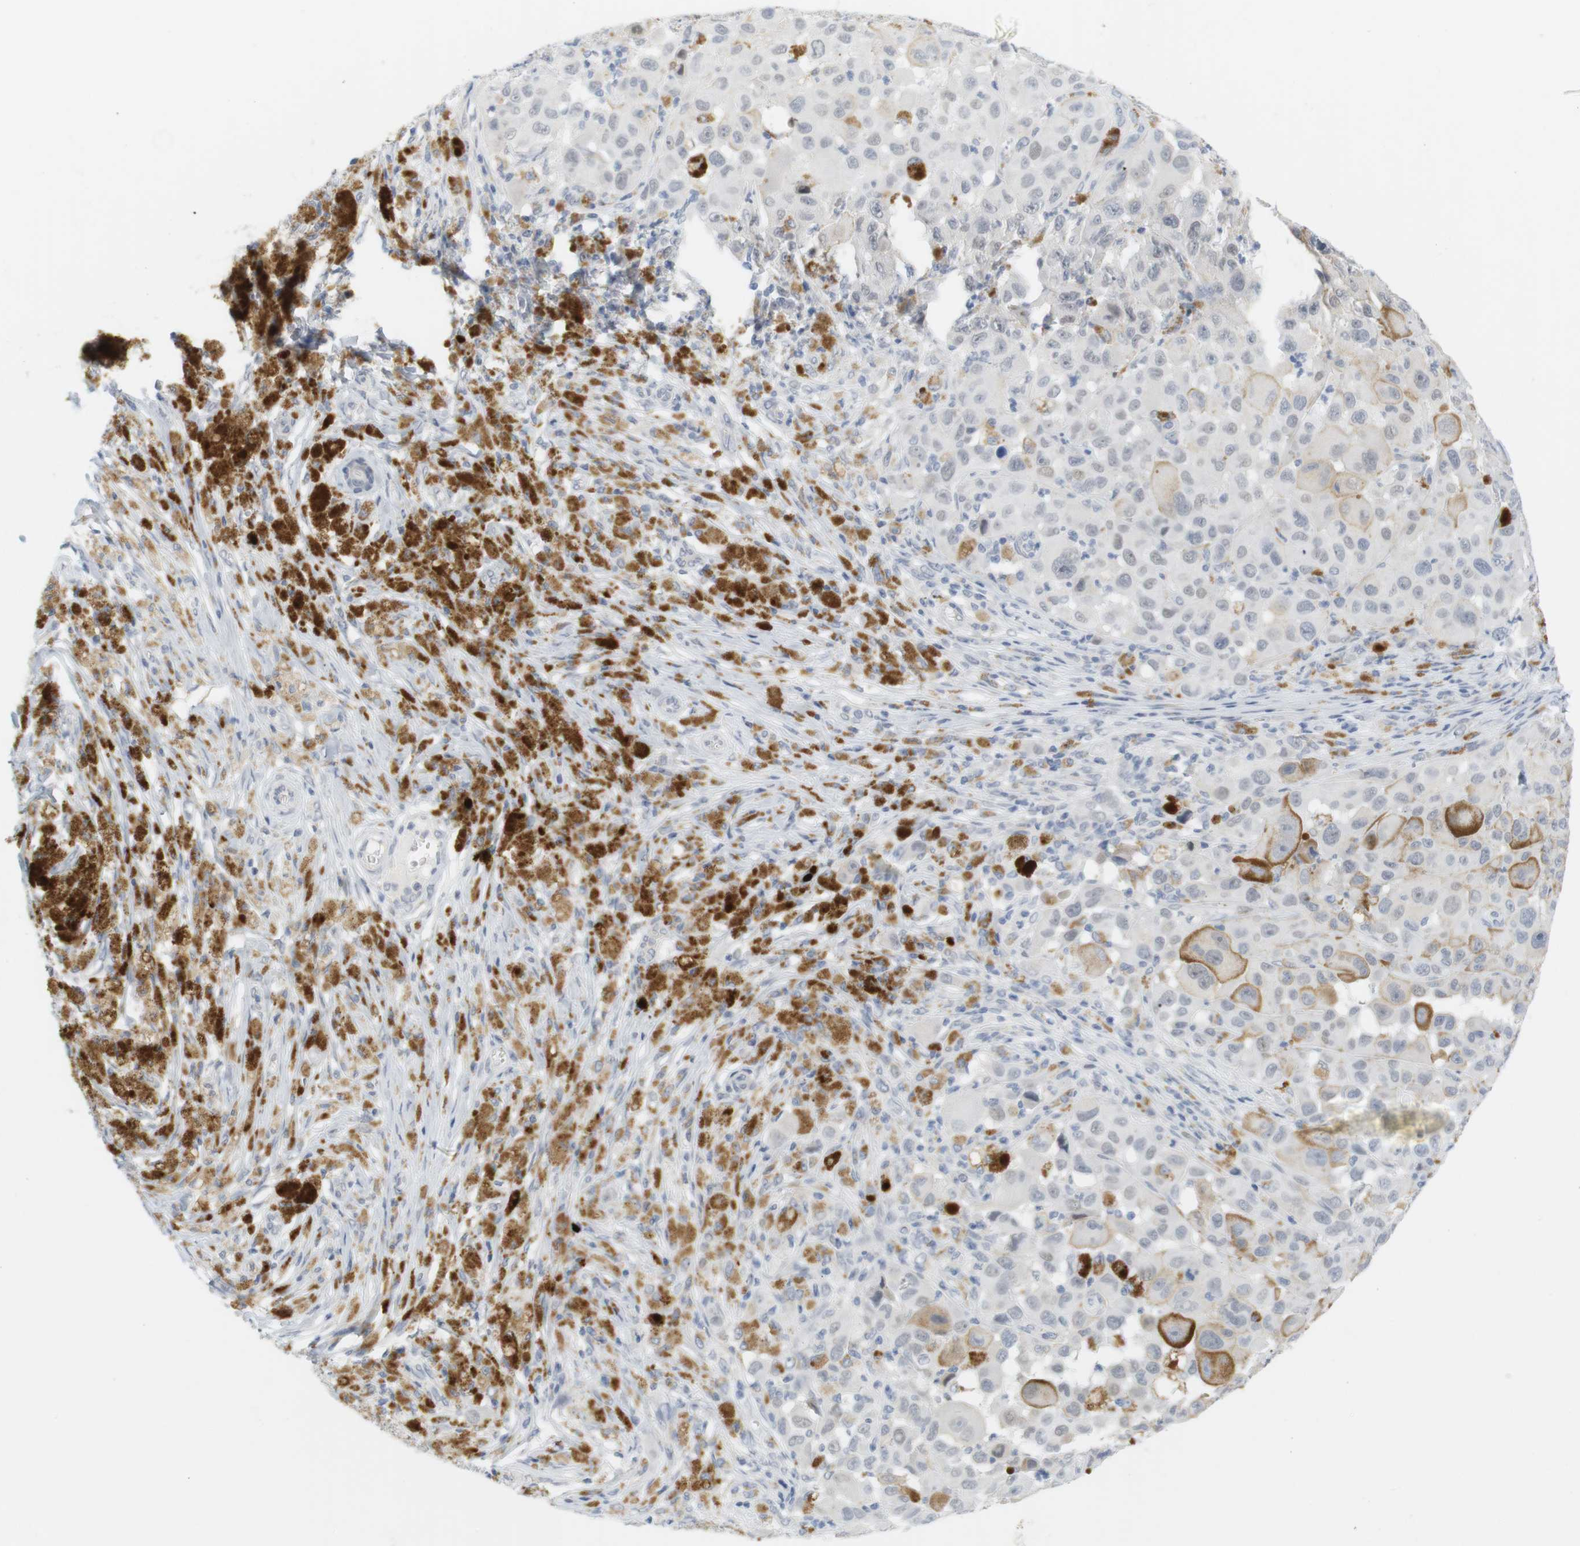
{"staining": {"intensity": "negative", "quantity": "none", "location": "none"}, "tissue": "melanoma", "cell_type": "Tumor cells", "image_type": "cancer", "snomed": [{"axis": "morphology", "description": "Malignant melanoma, NOS"}, {"axis": "topography", "description": "Skin"}], "caption": "Tumor cells show no significant staining in malignant melanoma. (DAB immunohistochemistry (IHC), high magnification).", "gene": "YIPF1", "patient": {"sex": "male", "age": 96}}